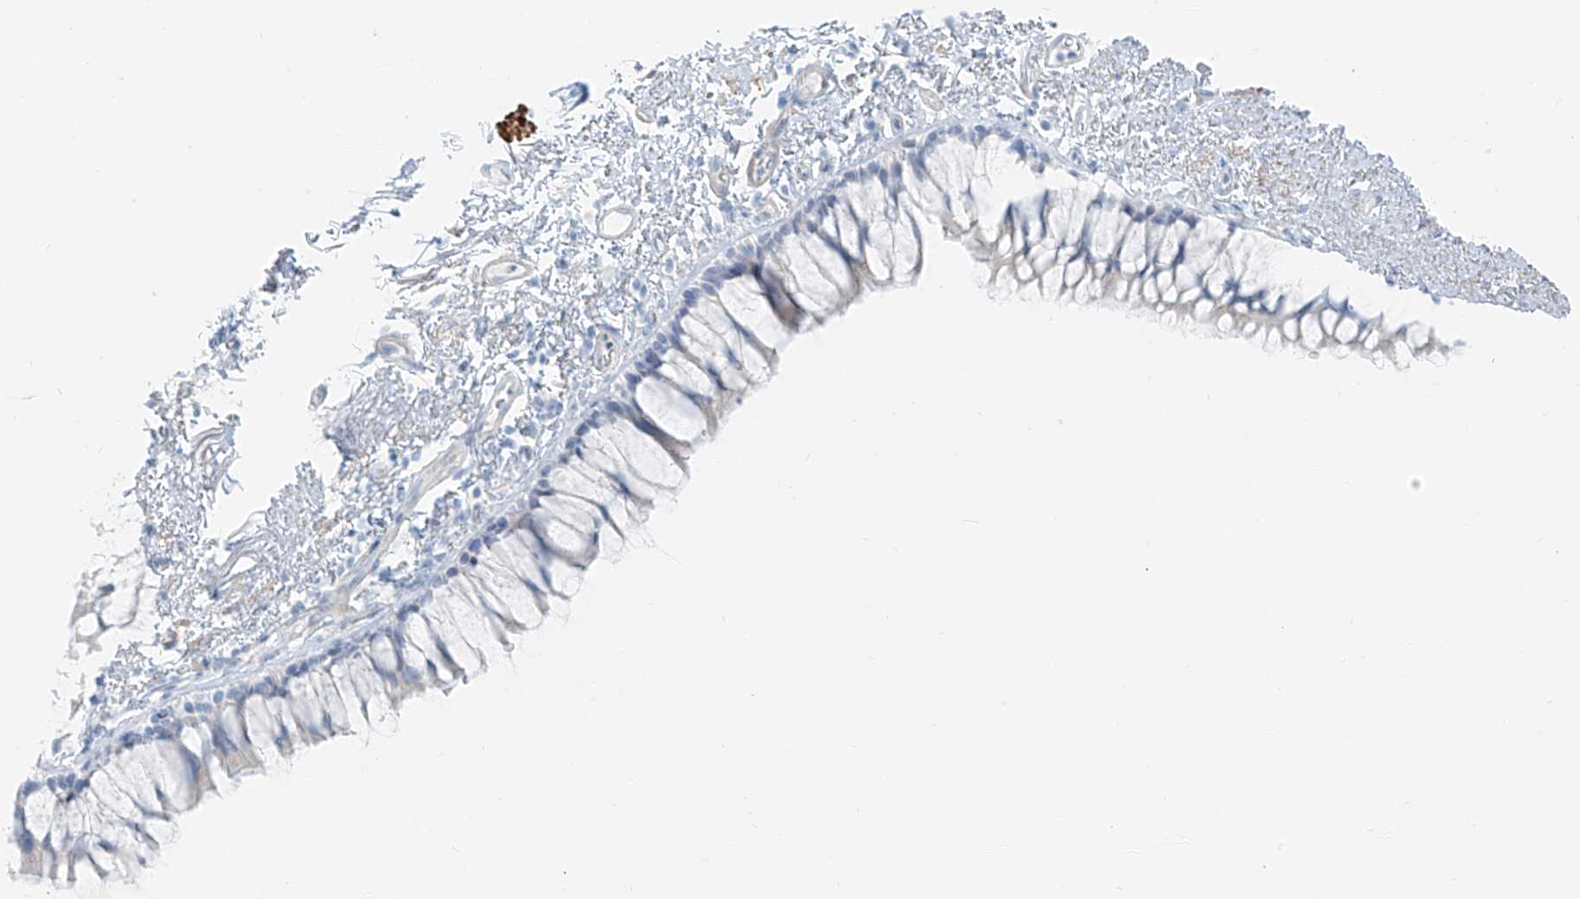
{"staining": {"intensity": "negative", "quantity": "none", "location": "none"}, "tissue": "bronchus", "cell_type": "Respiratory epithelial cells", "image_type": "normal", "snomed": [{"axis": "morphology", "description": "Normal tissue, NOS"}, {"axis": "topography", "description": "Cartilage tissue"}, {"axis": "topography", "description": "Bronchus"}], "caption": "Immunohistochemistry (IHC) photomicrograph of benign bronchus stained for a protein (brown), which demonstrates no expression in respiratory epithelial cells.", "gene": "SMCP", "patient": {"sex": "female", "age": 73}}